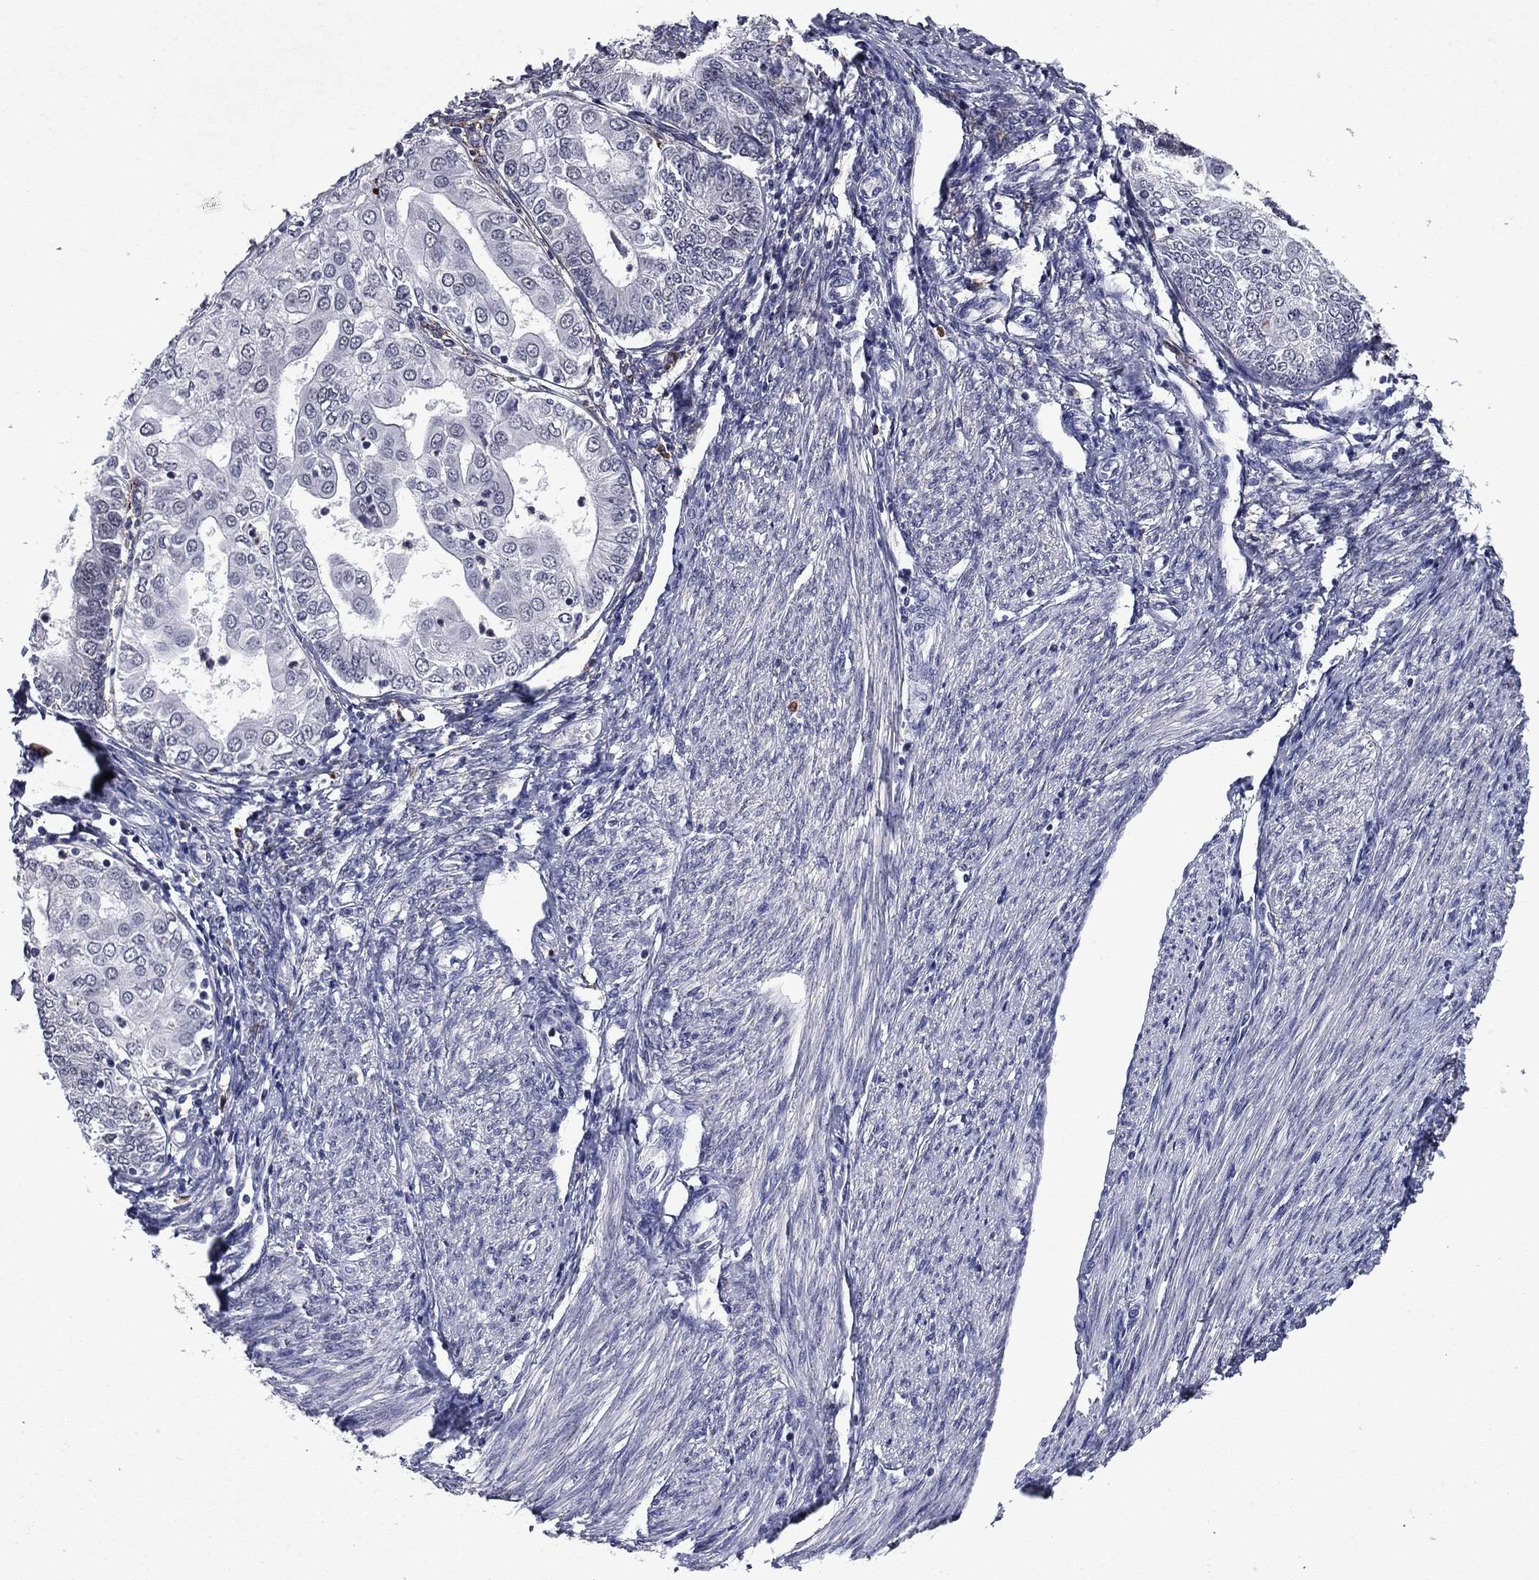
{"staining": {"intensity": "negative", "quantity": "none", "location": "none"}, "tissue": "endometrial cancer", "cell_type": "Tumor cells", "image_type": "cancer", "snomed": [{"axis": "morphology", "description": "Adenocarcinoma, NOS"}, {"axis": "topography", "description": "Endometrium"}], "caption": "An immunohistochemistry (IHC) histopathology image of endometrial cancer is shown. There is no staining in tumor cells of endometrial cancer.", "gene": "ECM1", "patient": {"sex": "female", "age": 68}}